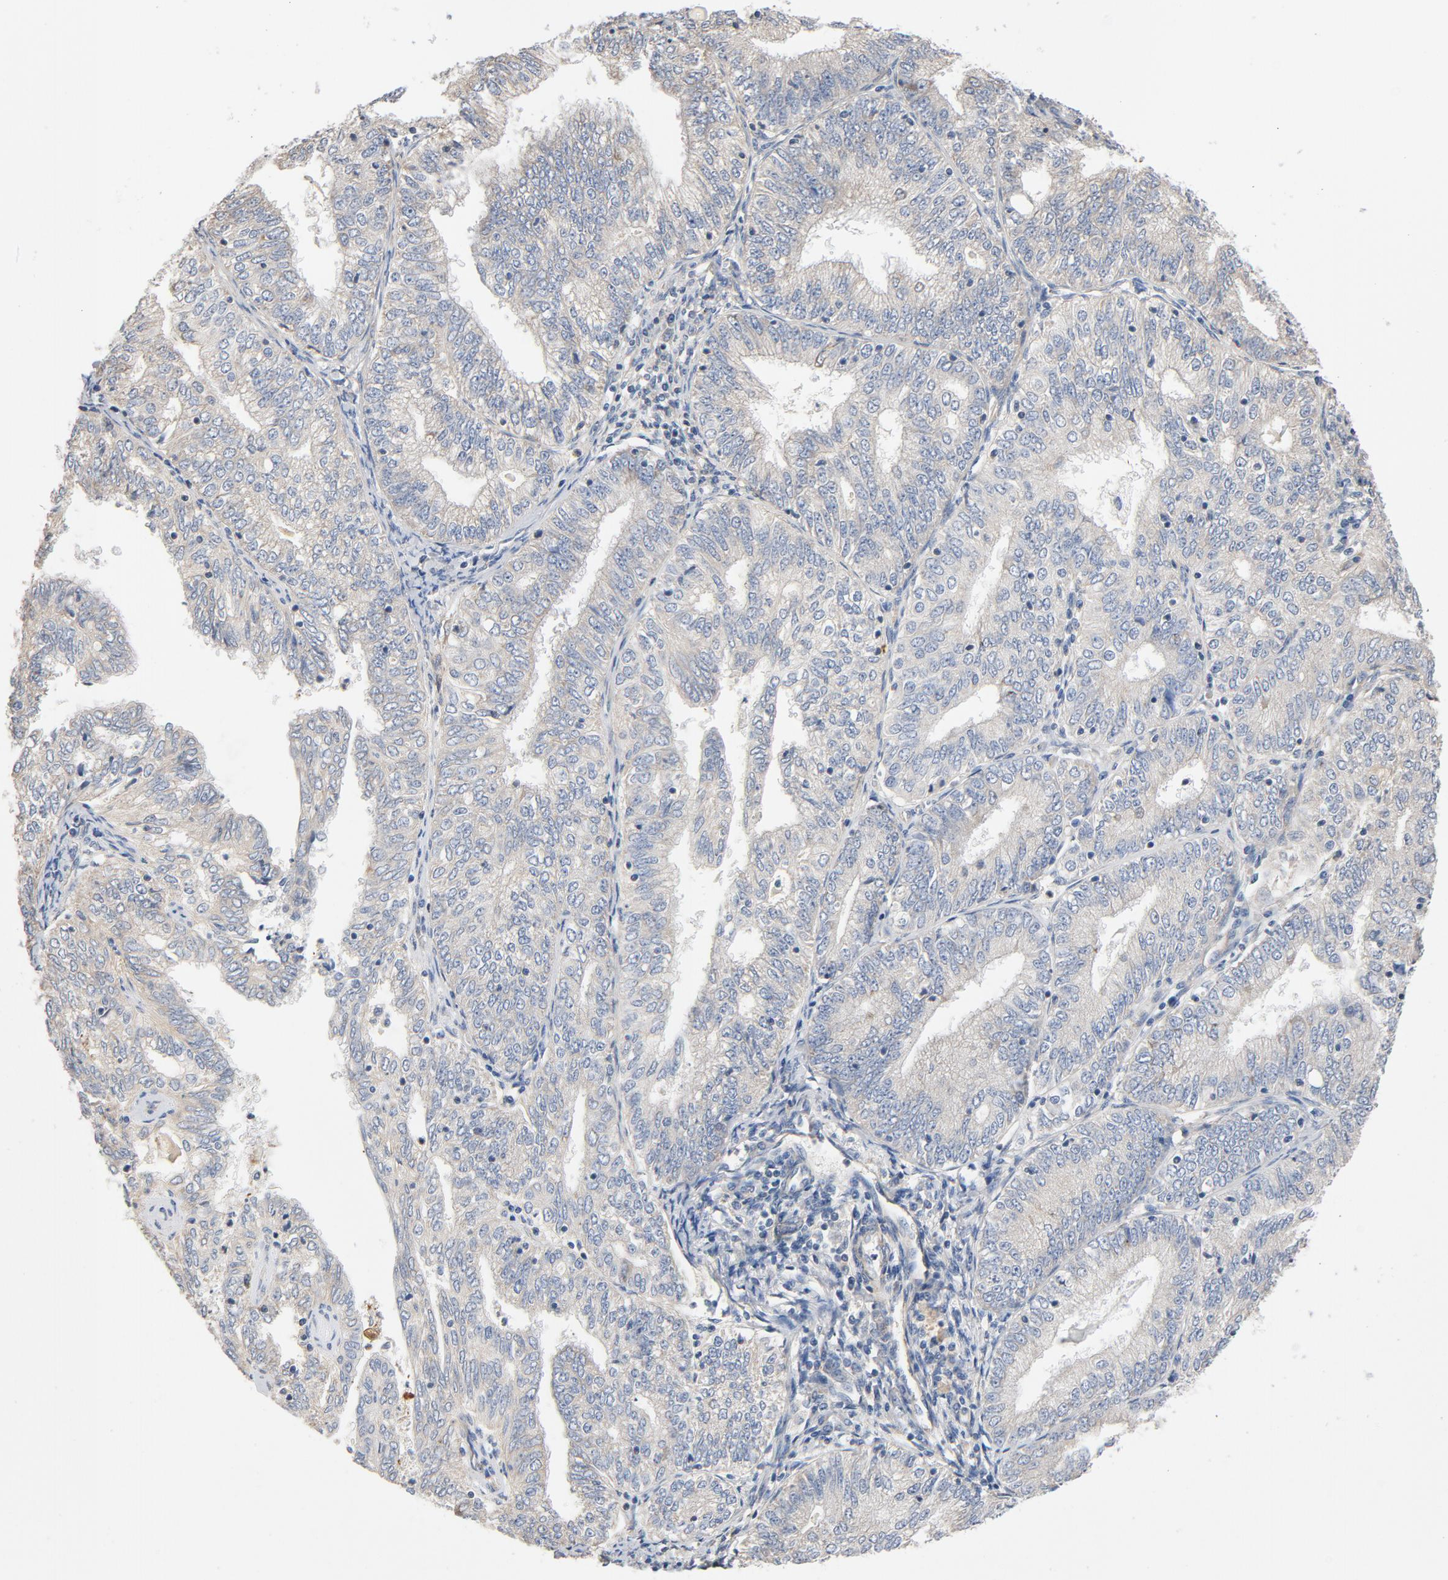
{"staining": {"intensity": "negative", "quantity": "none", "location": "none"}, "tissue": "endometrial cancer", "cell_type": "Tumor cells", "image_type": "cancer", "snomed": [{"axis": "morphology", "description": "Adenocarcinoma, NOS"}, {"axis": "topography", "description": "Endometrium"}], "caption": "There is no significant positivity in tumor cells of endometrial cancer. The staining was performed using DAB (3,3'-diaminobenzidine) to visualize the protein expression in brown, while the nuclei were stained in blue with hematoxylin (Magnification: 20x).", "gene": "ILK", "patient": {"sex": "female", "age": 69}}